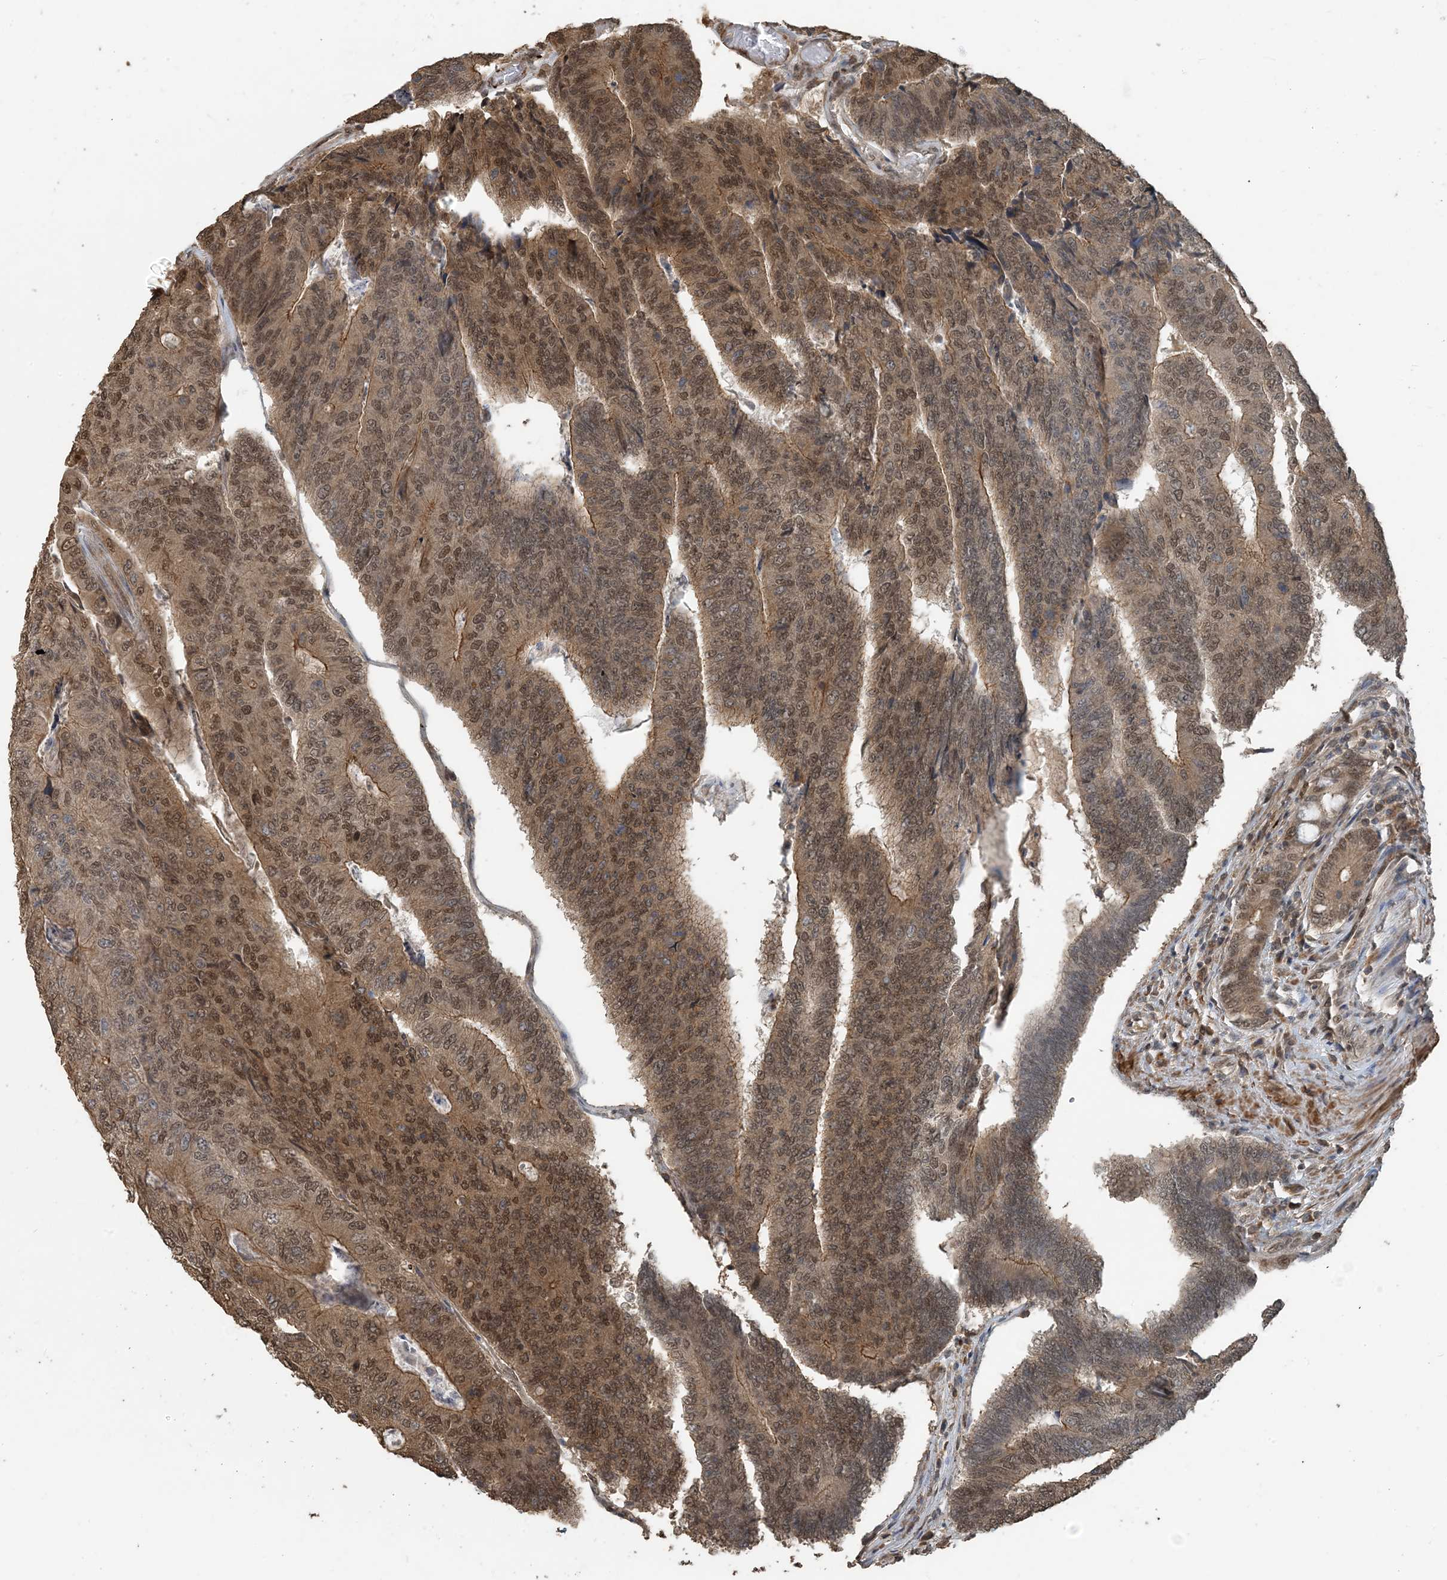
{"staining": {"intensity": "moderate", "quantity": ">75%", "location": "cytoplasmic/membranous,nuclear"}, "tissue": "colorectal cancer", "cell_type": "Tumor cells", "image_type": "cancer", "snomed": [{"axis": "morphology", "description": "Adenocarcinoma, NOS"}, {"axis": "topography", "description": "Colon"}], "caption": "Colorectal cancer (adenocarcinoma) stained for a protein reveals moderate cytoplasmic/membranous and nuclear positivity in tumor cells. (IHC, brightfield microscopy, high magnification).", "gene": "ZC3H12A", "patient": {"sex": "female", "age": 67}}